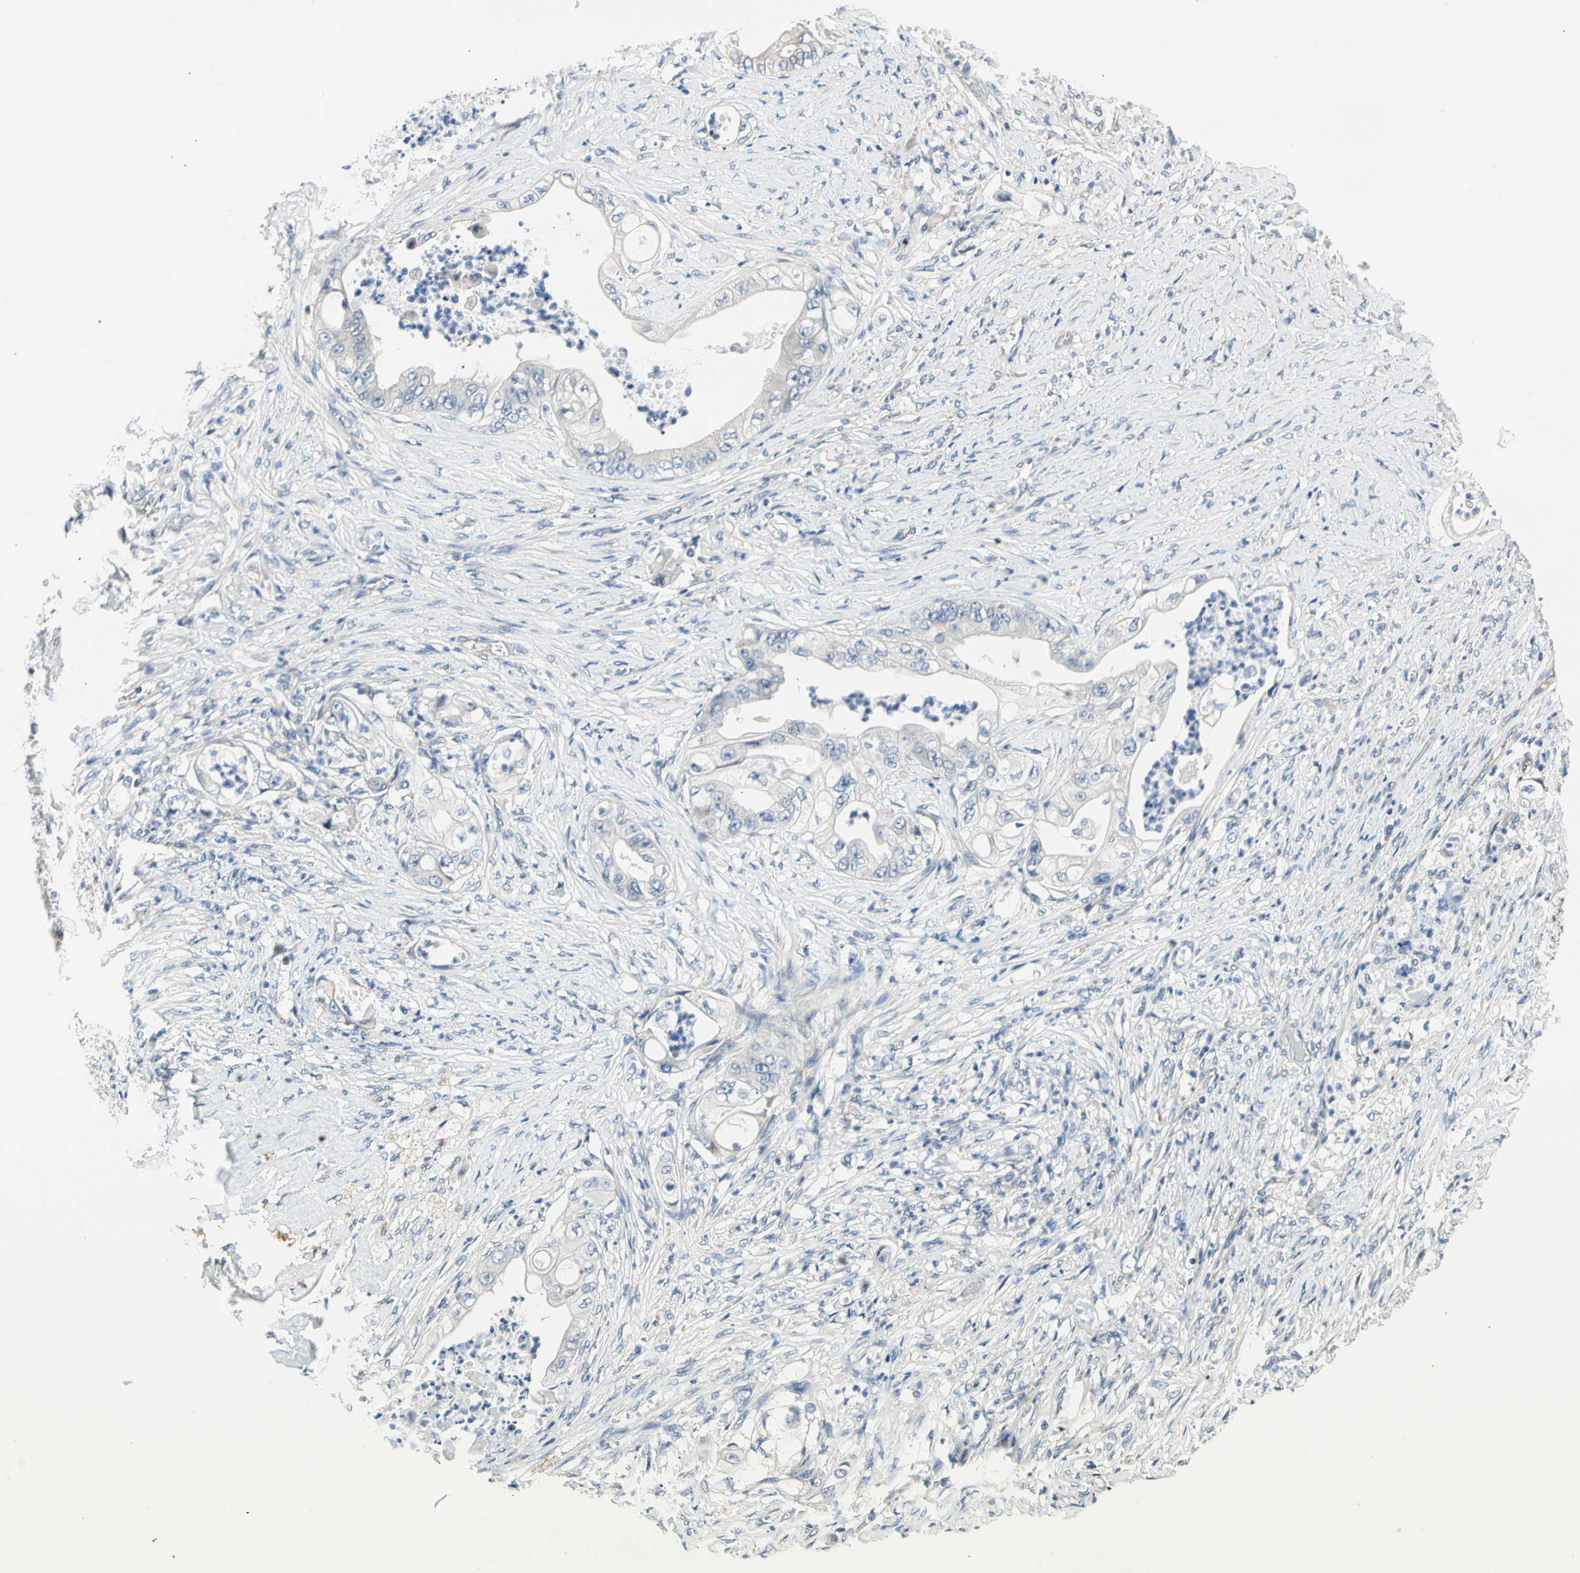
{"staining": {"intensity": "negative", "quantity": "none", "location": "none"}, "tissue": "stomach cancer", "cell_type": "Tumor cells", "image_type": "cancer", "snomed": [{"axis": "morphology", "description": "Adenocarcinoma, NOS"}, {"axis": "topography", "description": "Stomach"}], "caption": "DAB (3,3'-diaminobenzidine) immunohistochemical staining of stomach cancer (adenocarcinoma) demonstrates no significant staining in tumor cells.", "gene": "LGR6", "patient": {"sex": "female", "age": 73}}